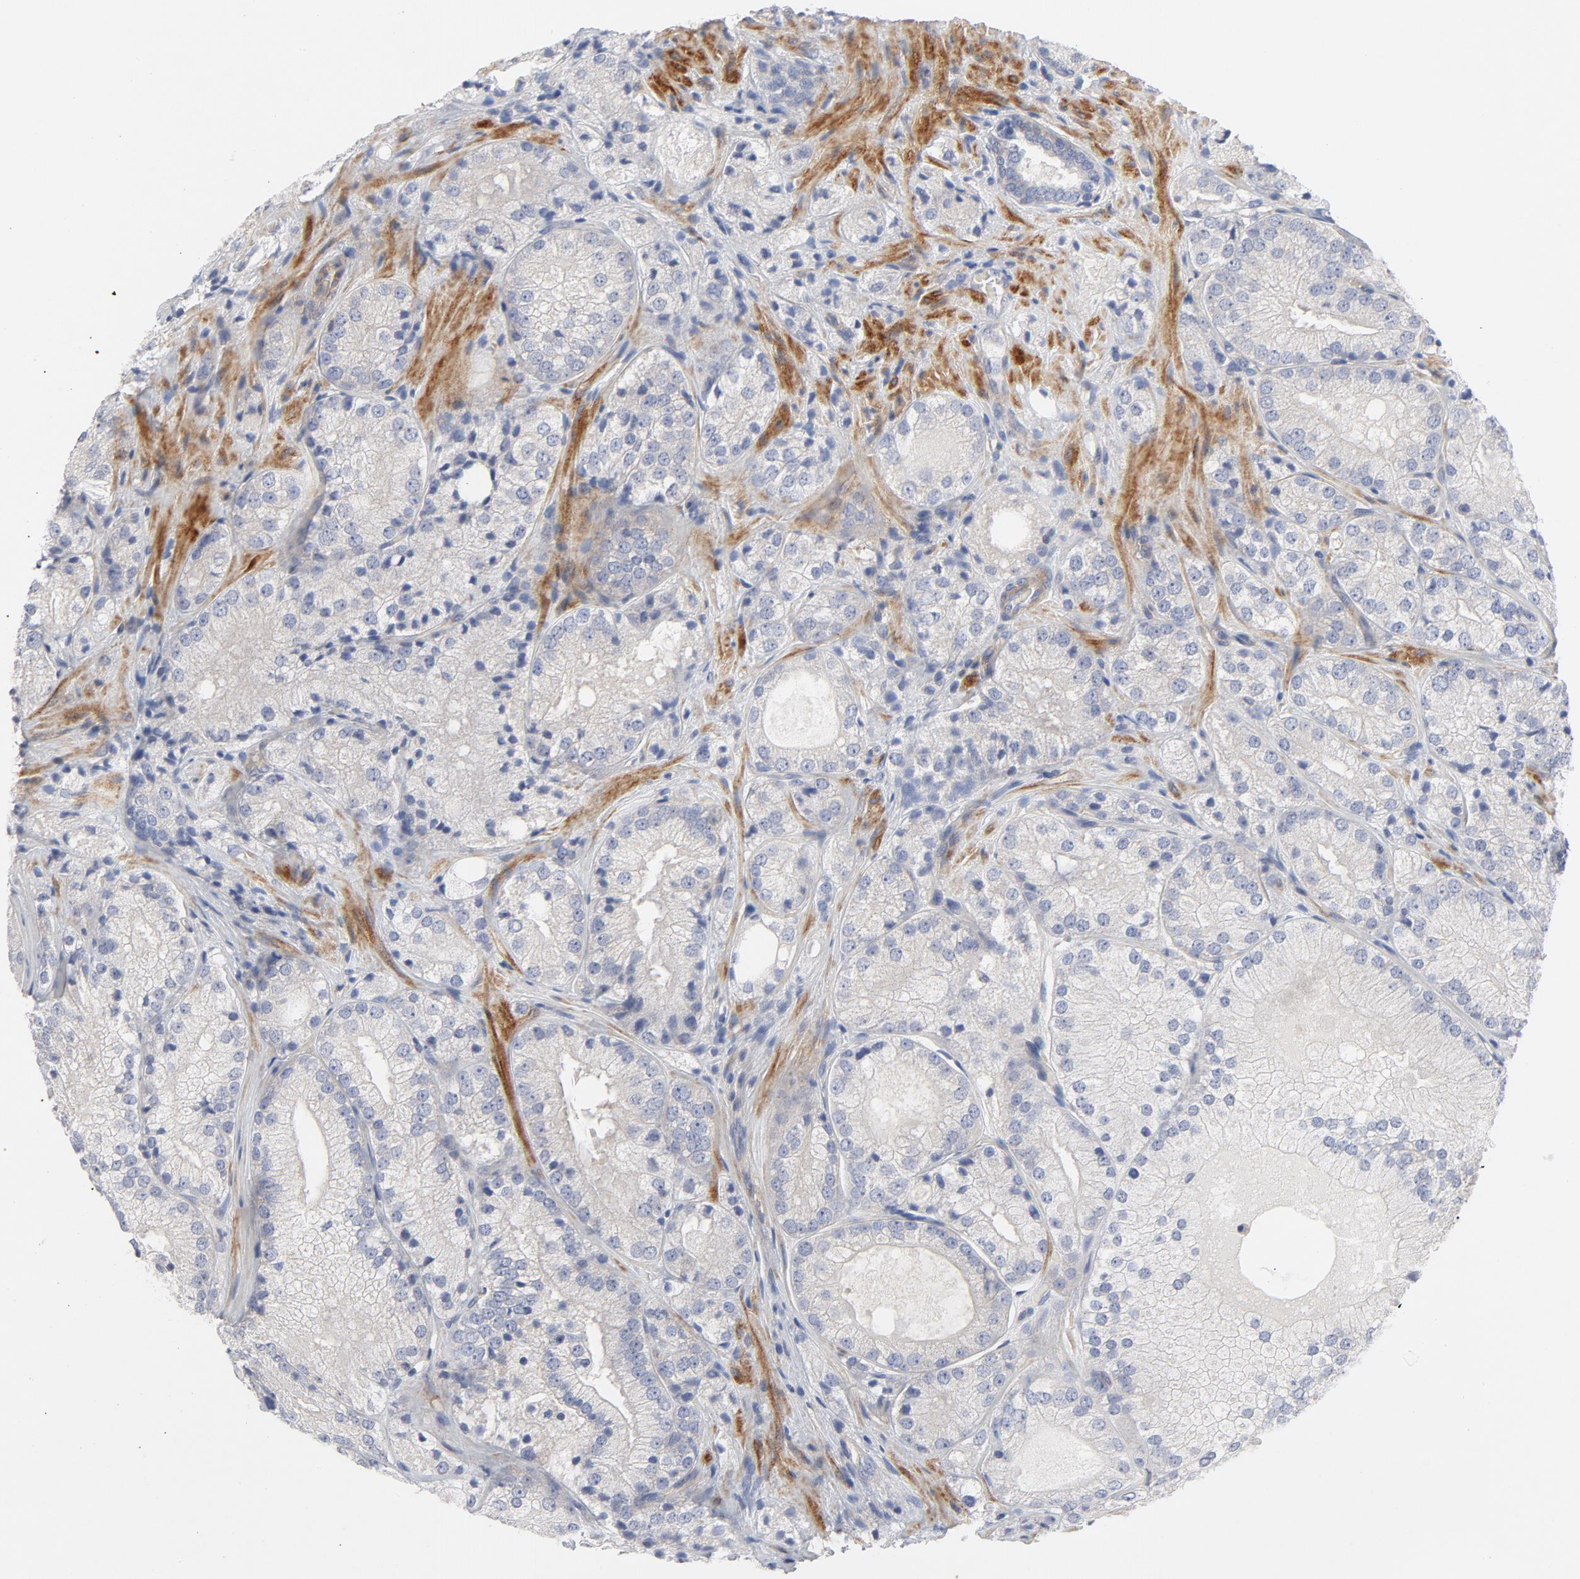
{"staining": {"intensity": "negative", "quantity": "none", "location": "none"}, "tissue": "prostate cancer", "cell_type": "Tumor cells", "image_type": "cancer", "snomed": [{"axis": "morphology", "description": "Adenocarcinoma, Low grade"}, {"axis": "topography", "description": "Prostate"}], "caption": "High magnification brightfield microscopy of prostate low-grade adenocarcinoma stained with DAB (3,3'-diaminobenzidine) (brown) and counterstained with hematoxylin (blue): tumor cells show no significant positivity.", "gene": "ROCK1", "patient": {"sex": "male", "age": 60}}